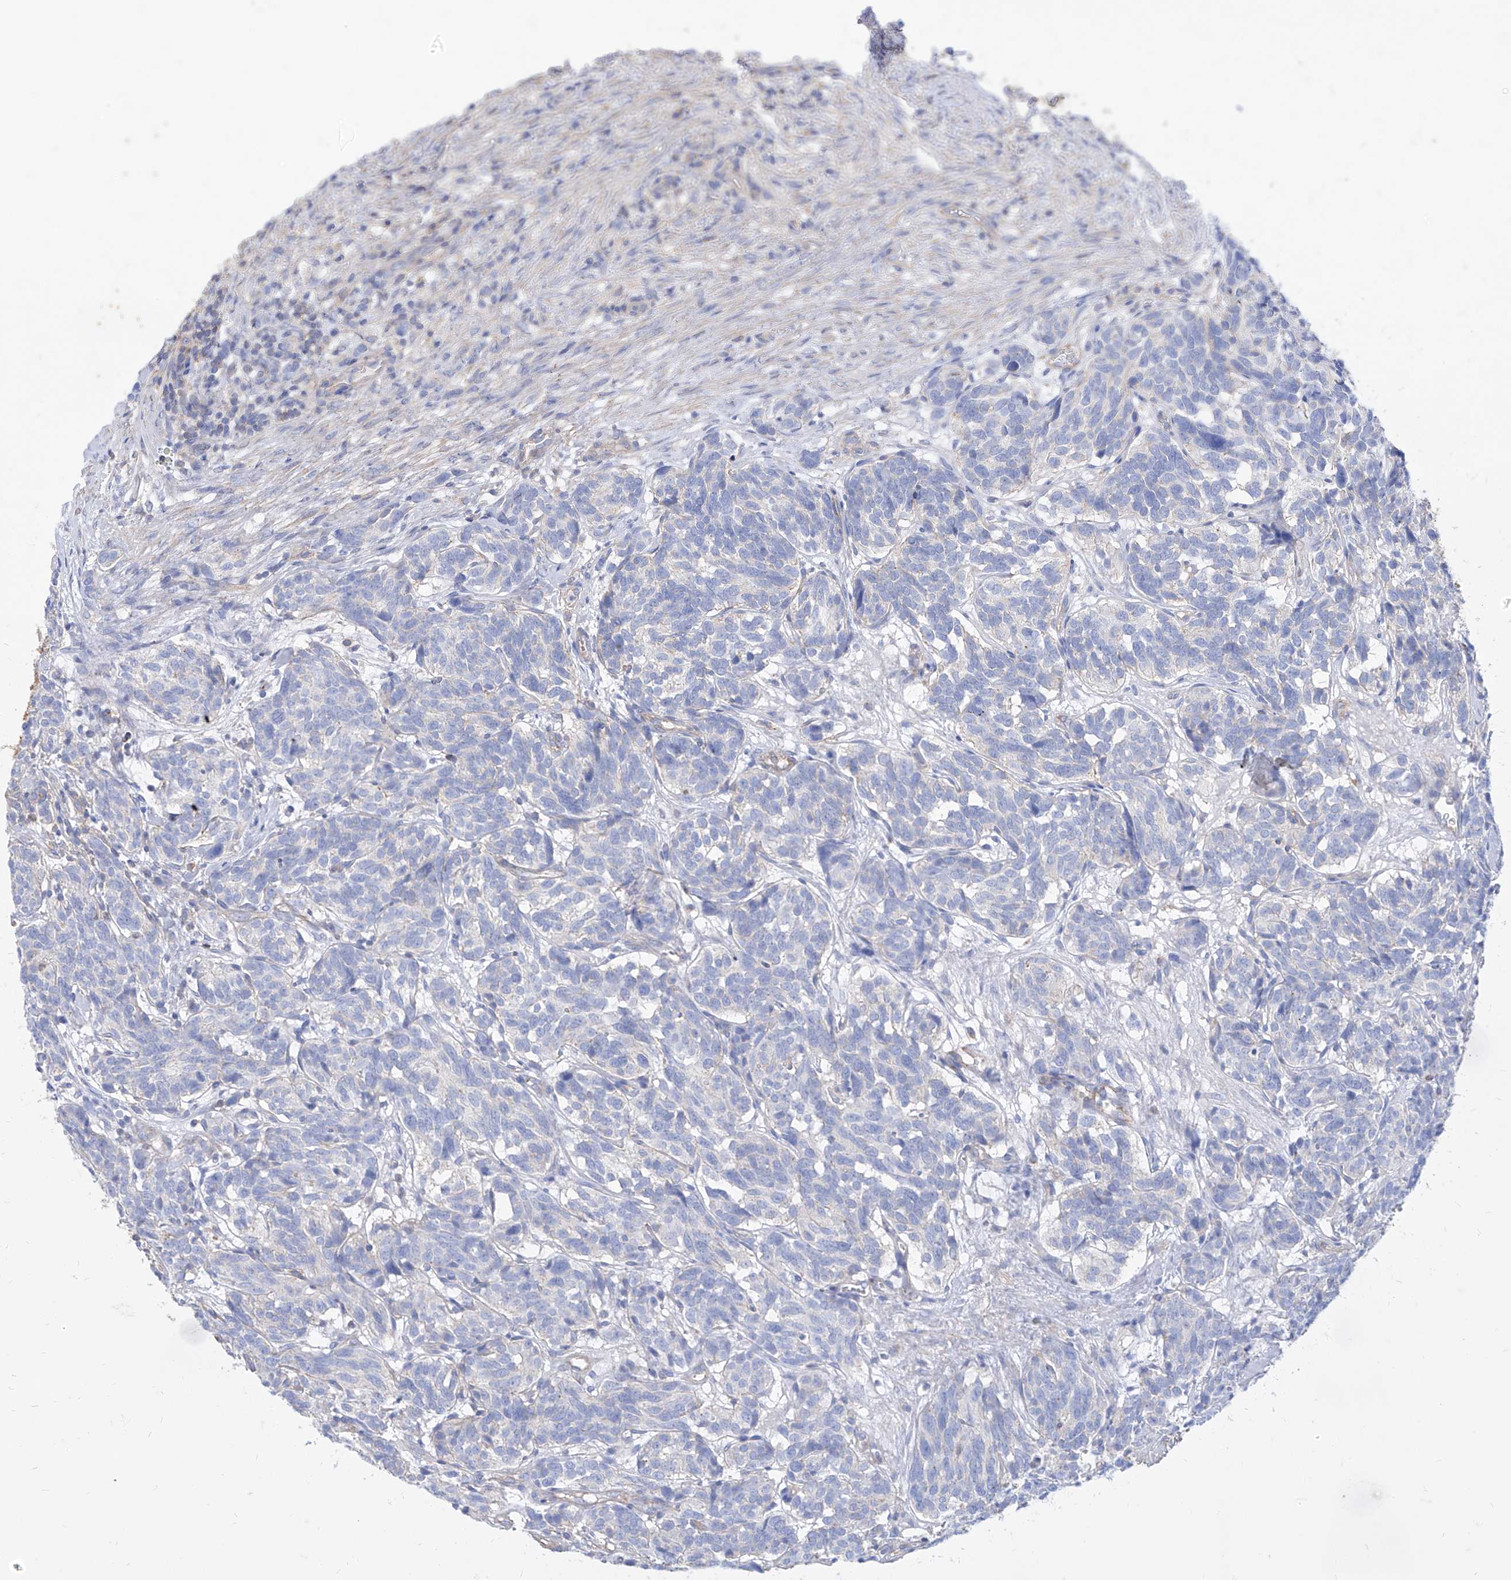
{"staining": {"intensity": "negative", "quantity": "none", "location": "none"}, "tissue": "carcinoid", "cell_type": "Tumor cells", "image_type": "cancer", "snomed": [{"axis": "morphology", "description": "Carcinoid, malignant, NOS"}, {"axis": "topography", "description": "Lung"}], "caption": "DAB immunohistochemical staining of human carcinoid (malignant) shows no significant staining in tumor cells.", "gene": "C1orf74", "patient": {"sex": "female", "age": 46}}